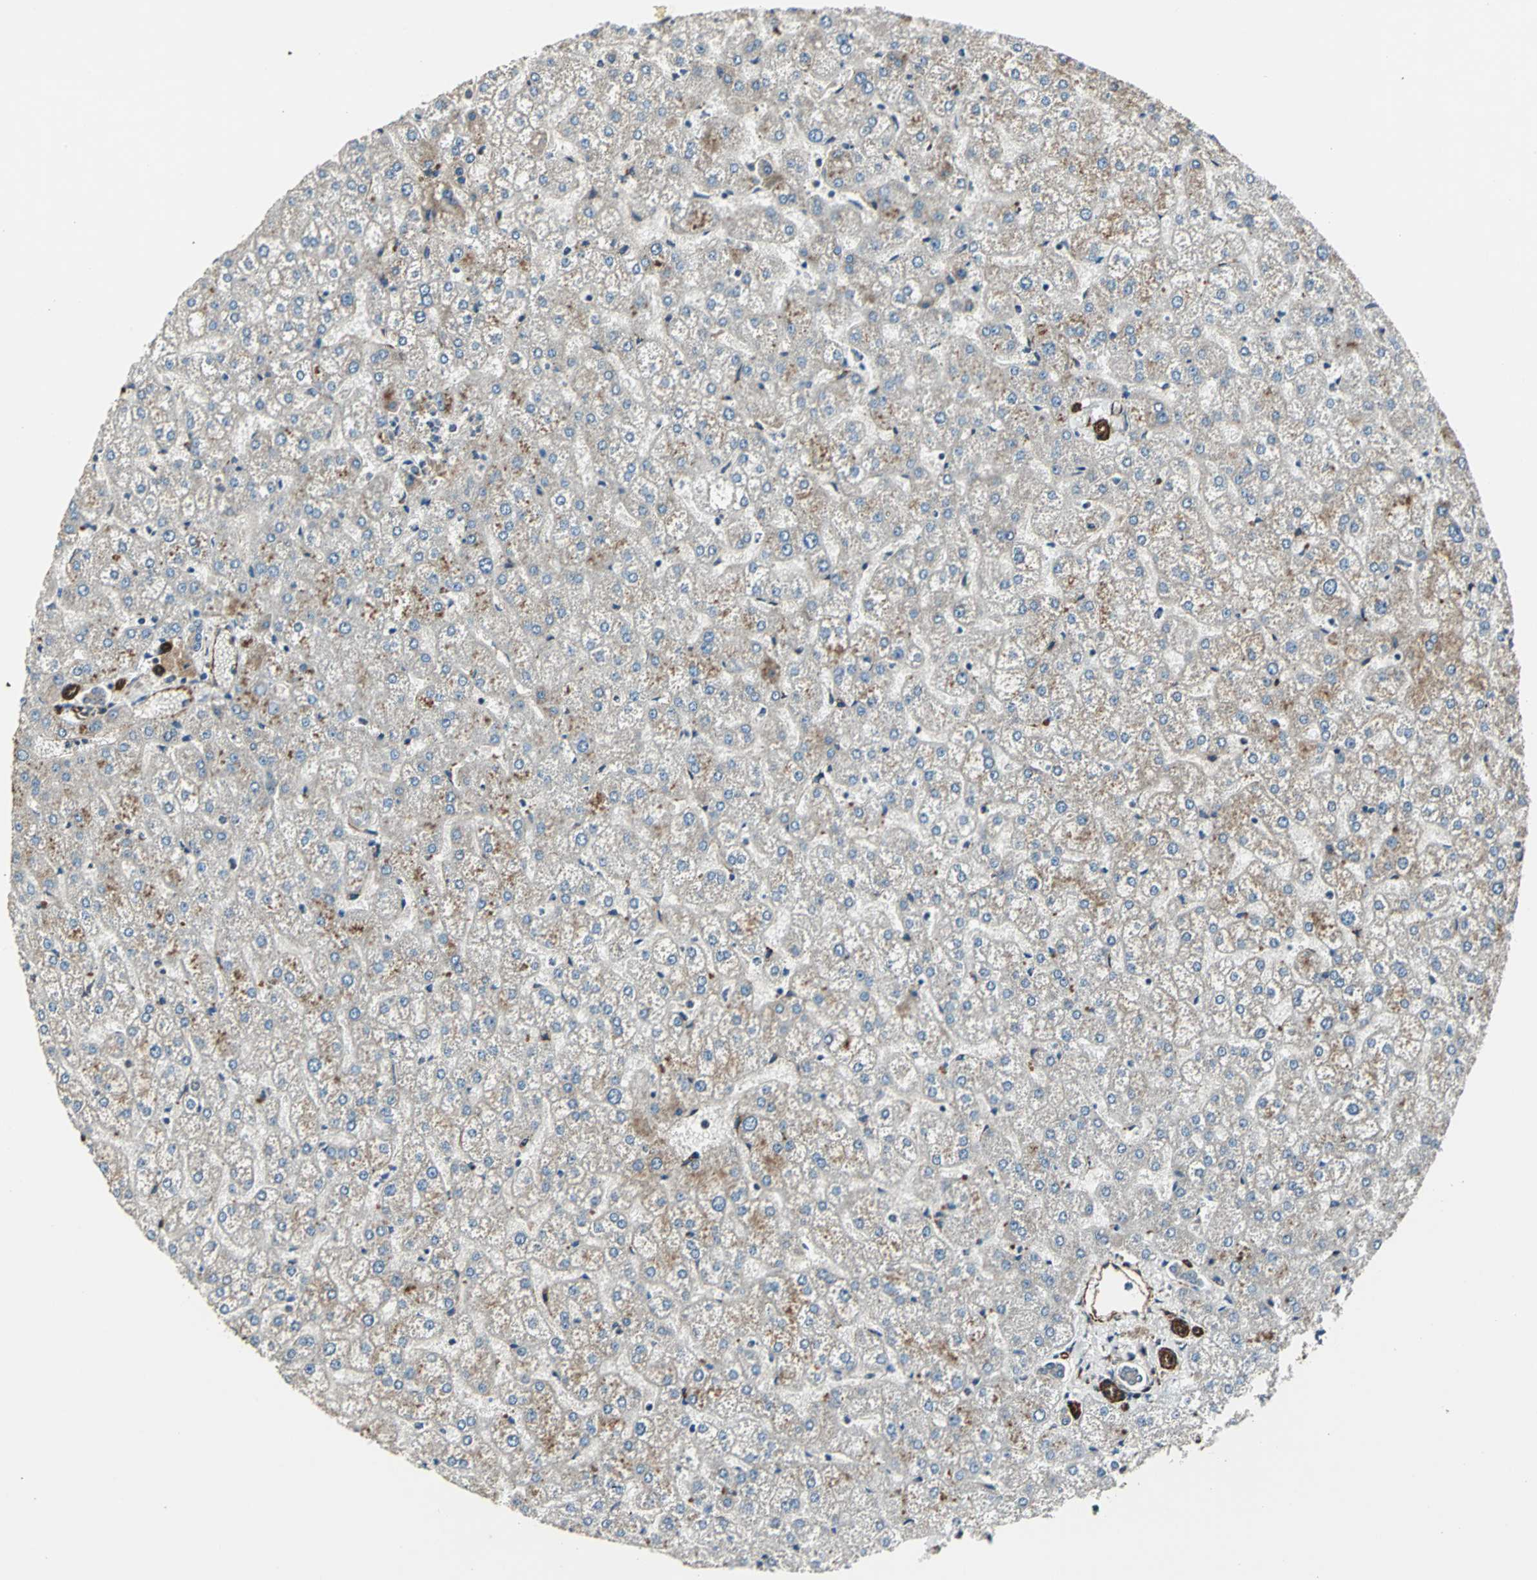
{"staining": {"intensity": "weak", "quantity": ">75%", "location": "cytoplasmic/membranous"}, "tissue": "liver", "cell_type": "Cholangiocytes", "image_type": "normal", "snomed": [{"axis": "morphology", "description": "Normal tissue, NOS"}, {"axis": "topography", "description": "Liver"}], "caption": "Protein expression analysis of unremarkable human liver reveals weak cytoplasmic/membranous staining in approximately >75% of cholangiocytes.", "gene": "HTATIP2", "patient": {"sex": "female", "age": 32}}